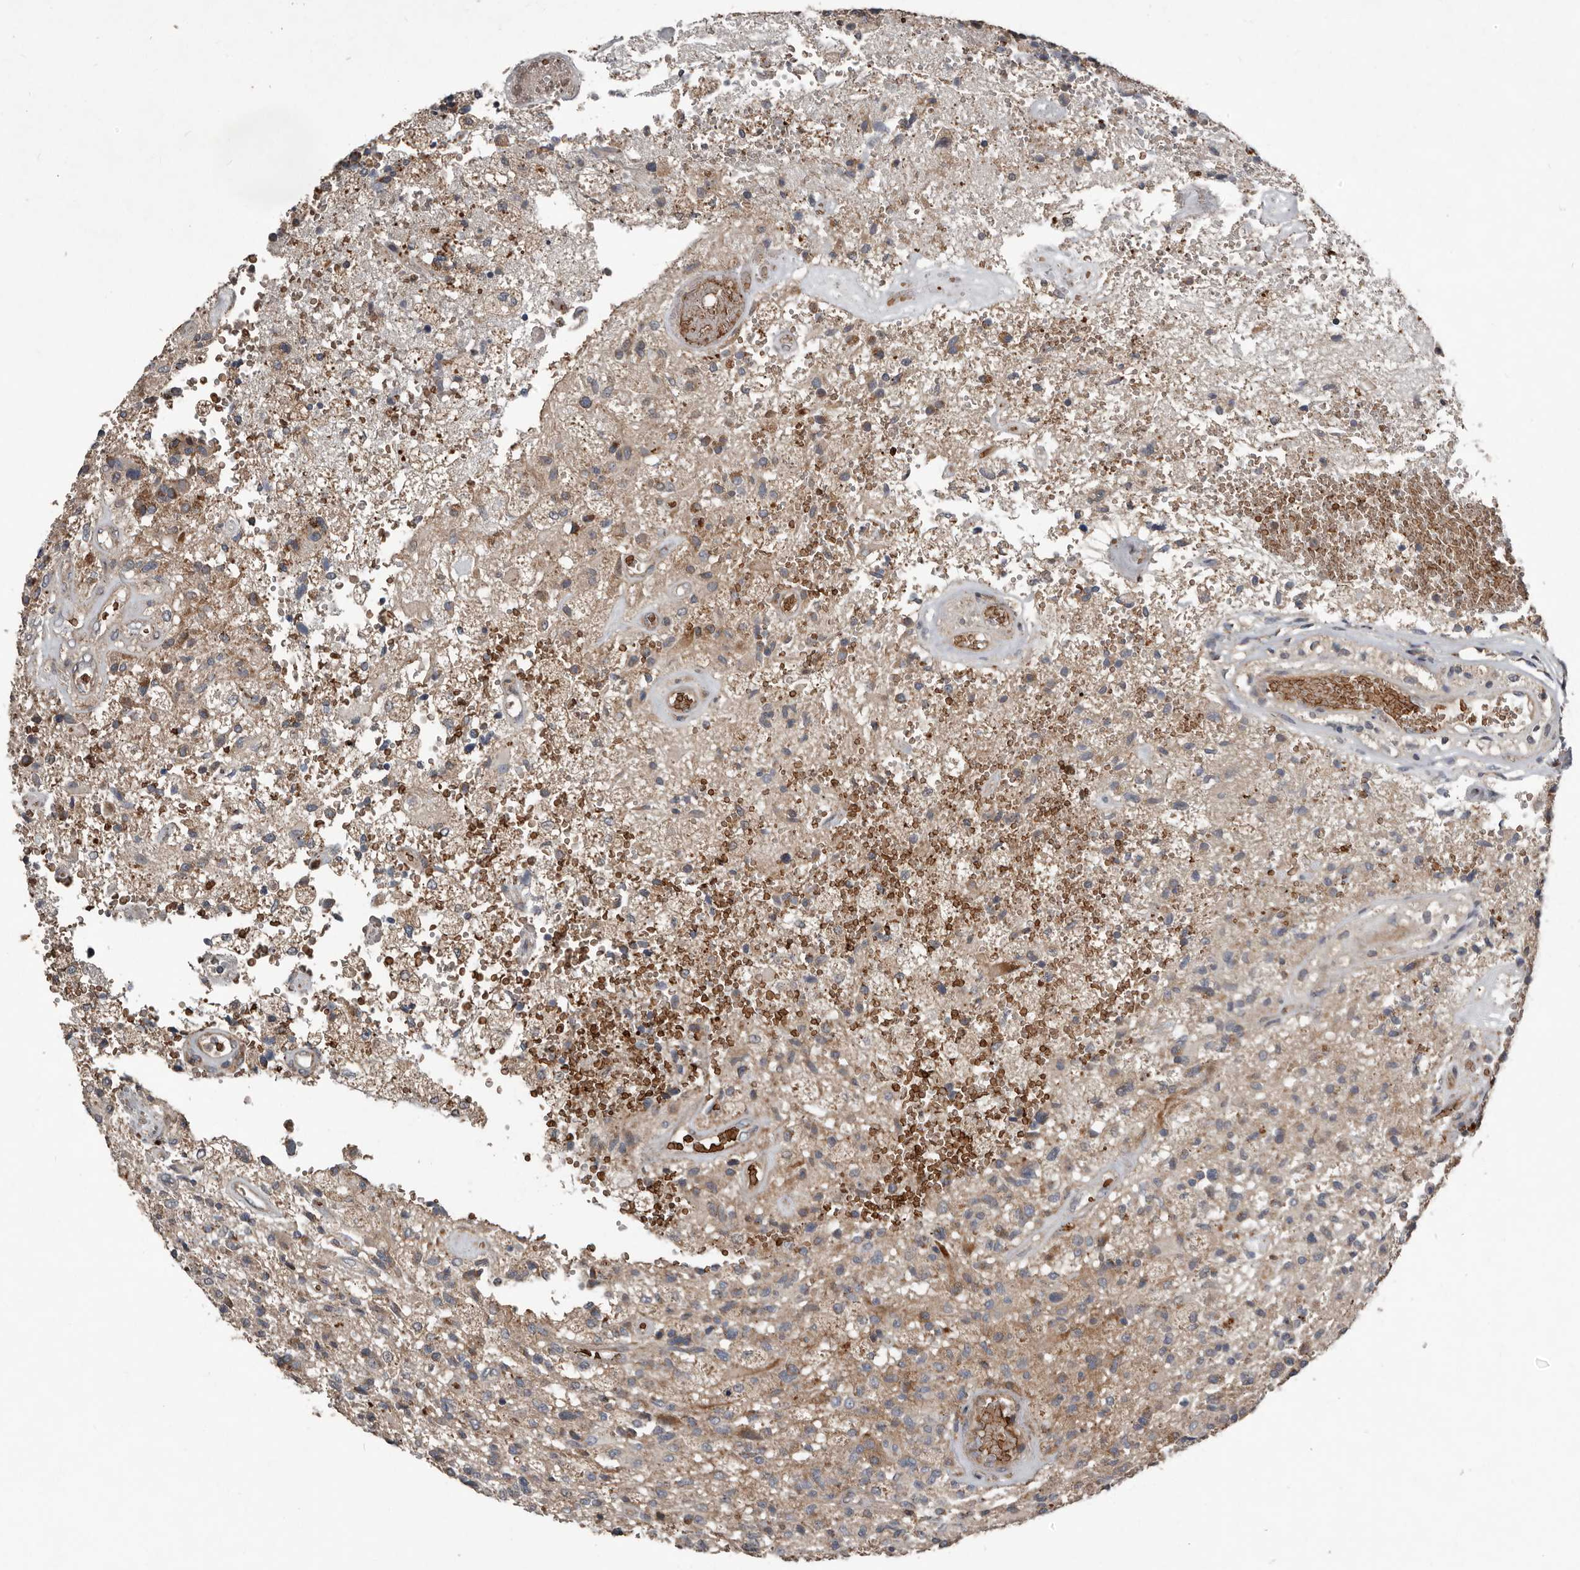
{"staining": {"intensity": "weak", "quantity": "<25%", "location": "cytoplasmic/membranous"}, "tissue": "glioma", "cell_type": "Tumor cells", "image_type": "cancer", "snomed": [{"axis": "morphology", "description": "Glioma, malignant, High grade"}, {"axis": "topography", "description": "Brain"}], "caption": "DAB (3,3'-diaminobenzidine) immunohistochemical staining of glioma reveals no significant positivity in tumor cells.", "gene": "FBXO31", "patient": {"sex": "male", "age": 72}}